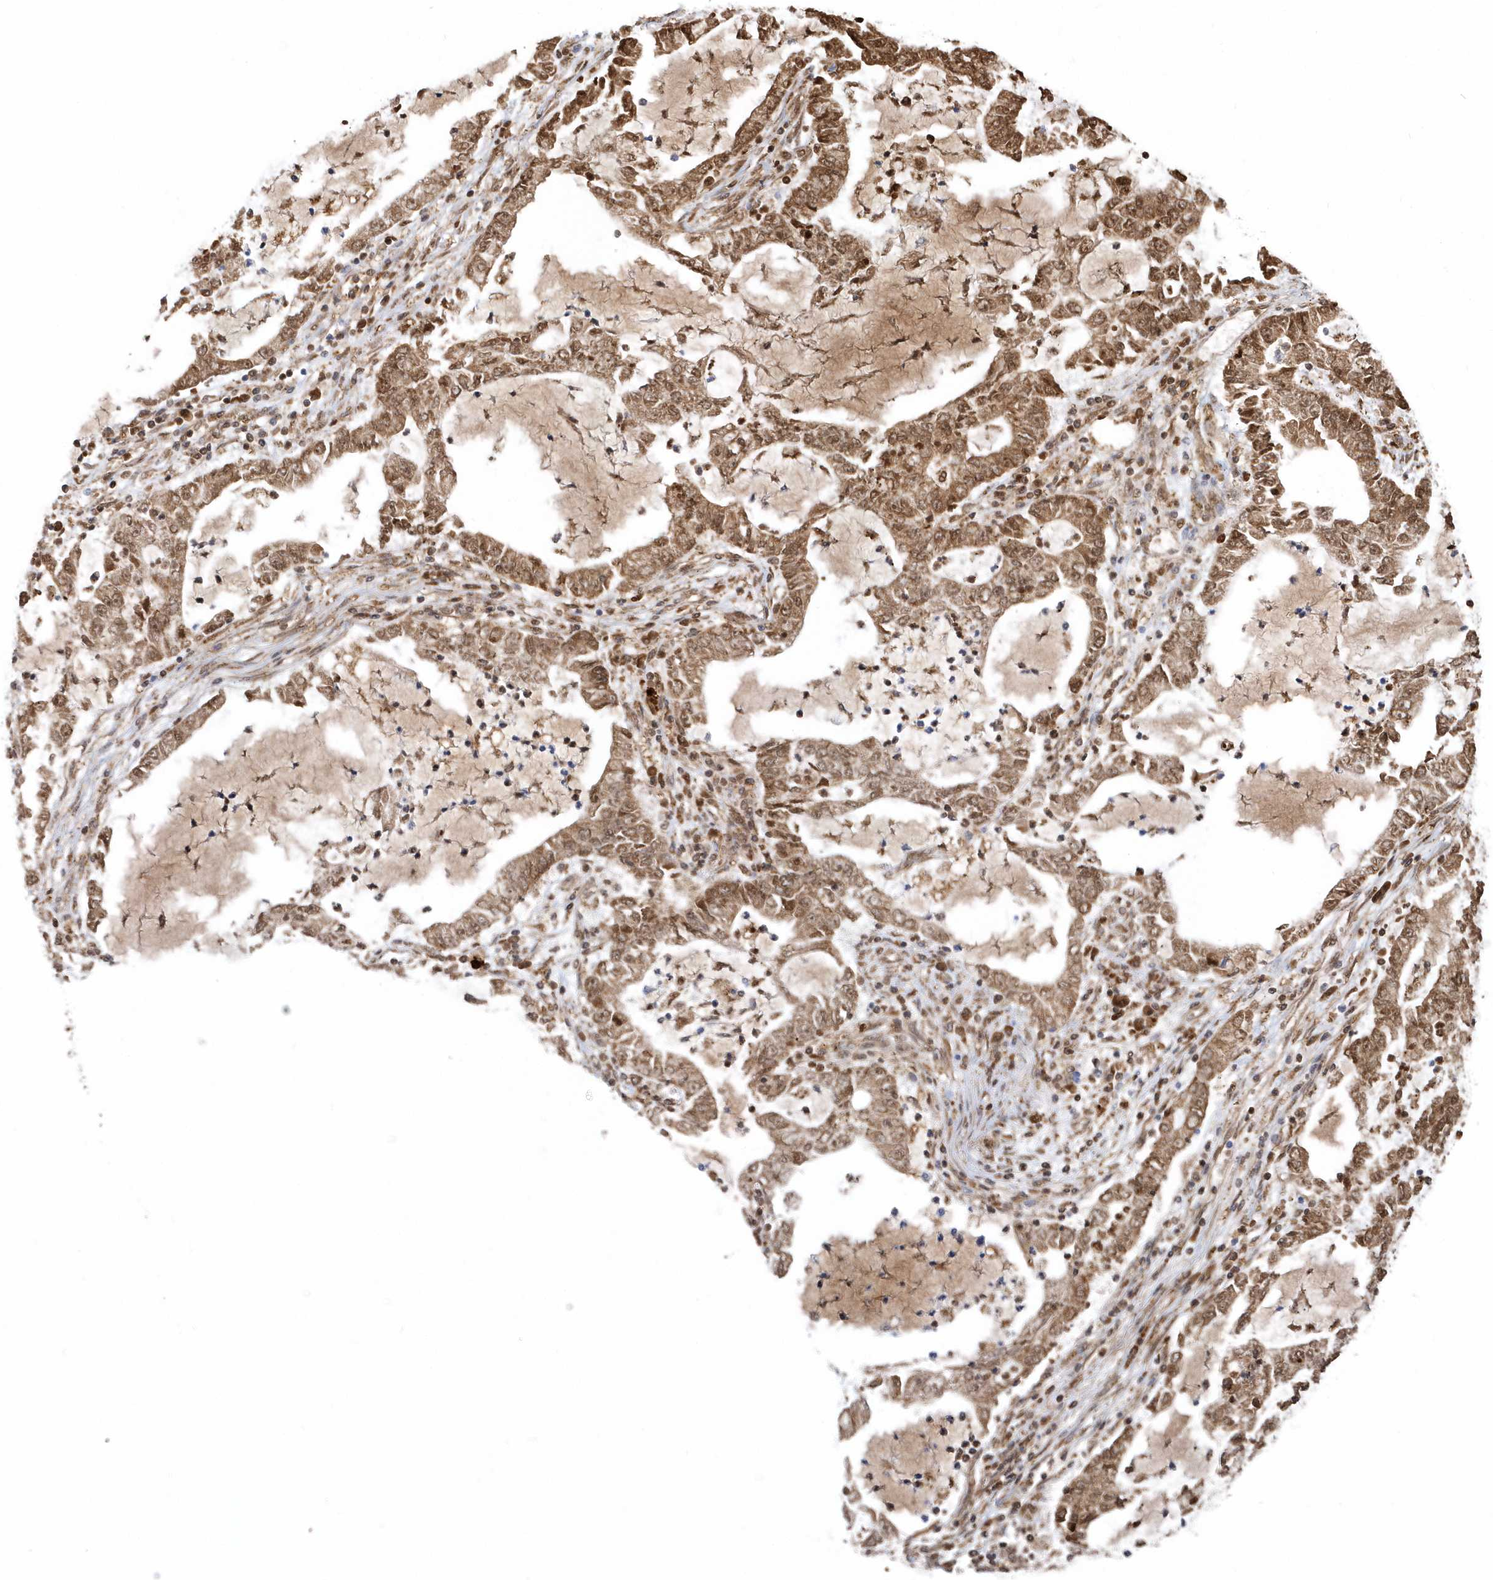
{"staining": {"intensity": "moderate", "quantity": ">75%", "location": "cytoplasmic/membranous,nuclear"}, "tissue": "lung cancer", "cell_type": "Tumor cells", "image_type": "cancer", "snomed": [{"axis": "morphology", "description": "Adenocarcinoma, NOS"}, {"axis": "topography", "description": "Lung"}], "caption": "This is an image of IHC staining of lung cancer, which shows moderate expression in the cytoplasmic/membranous and nuclear of tumor cells.", "gene": "HBA2", "patient": {"sex": "female", "age": 51}}